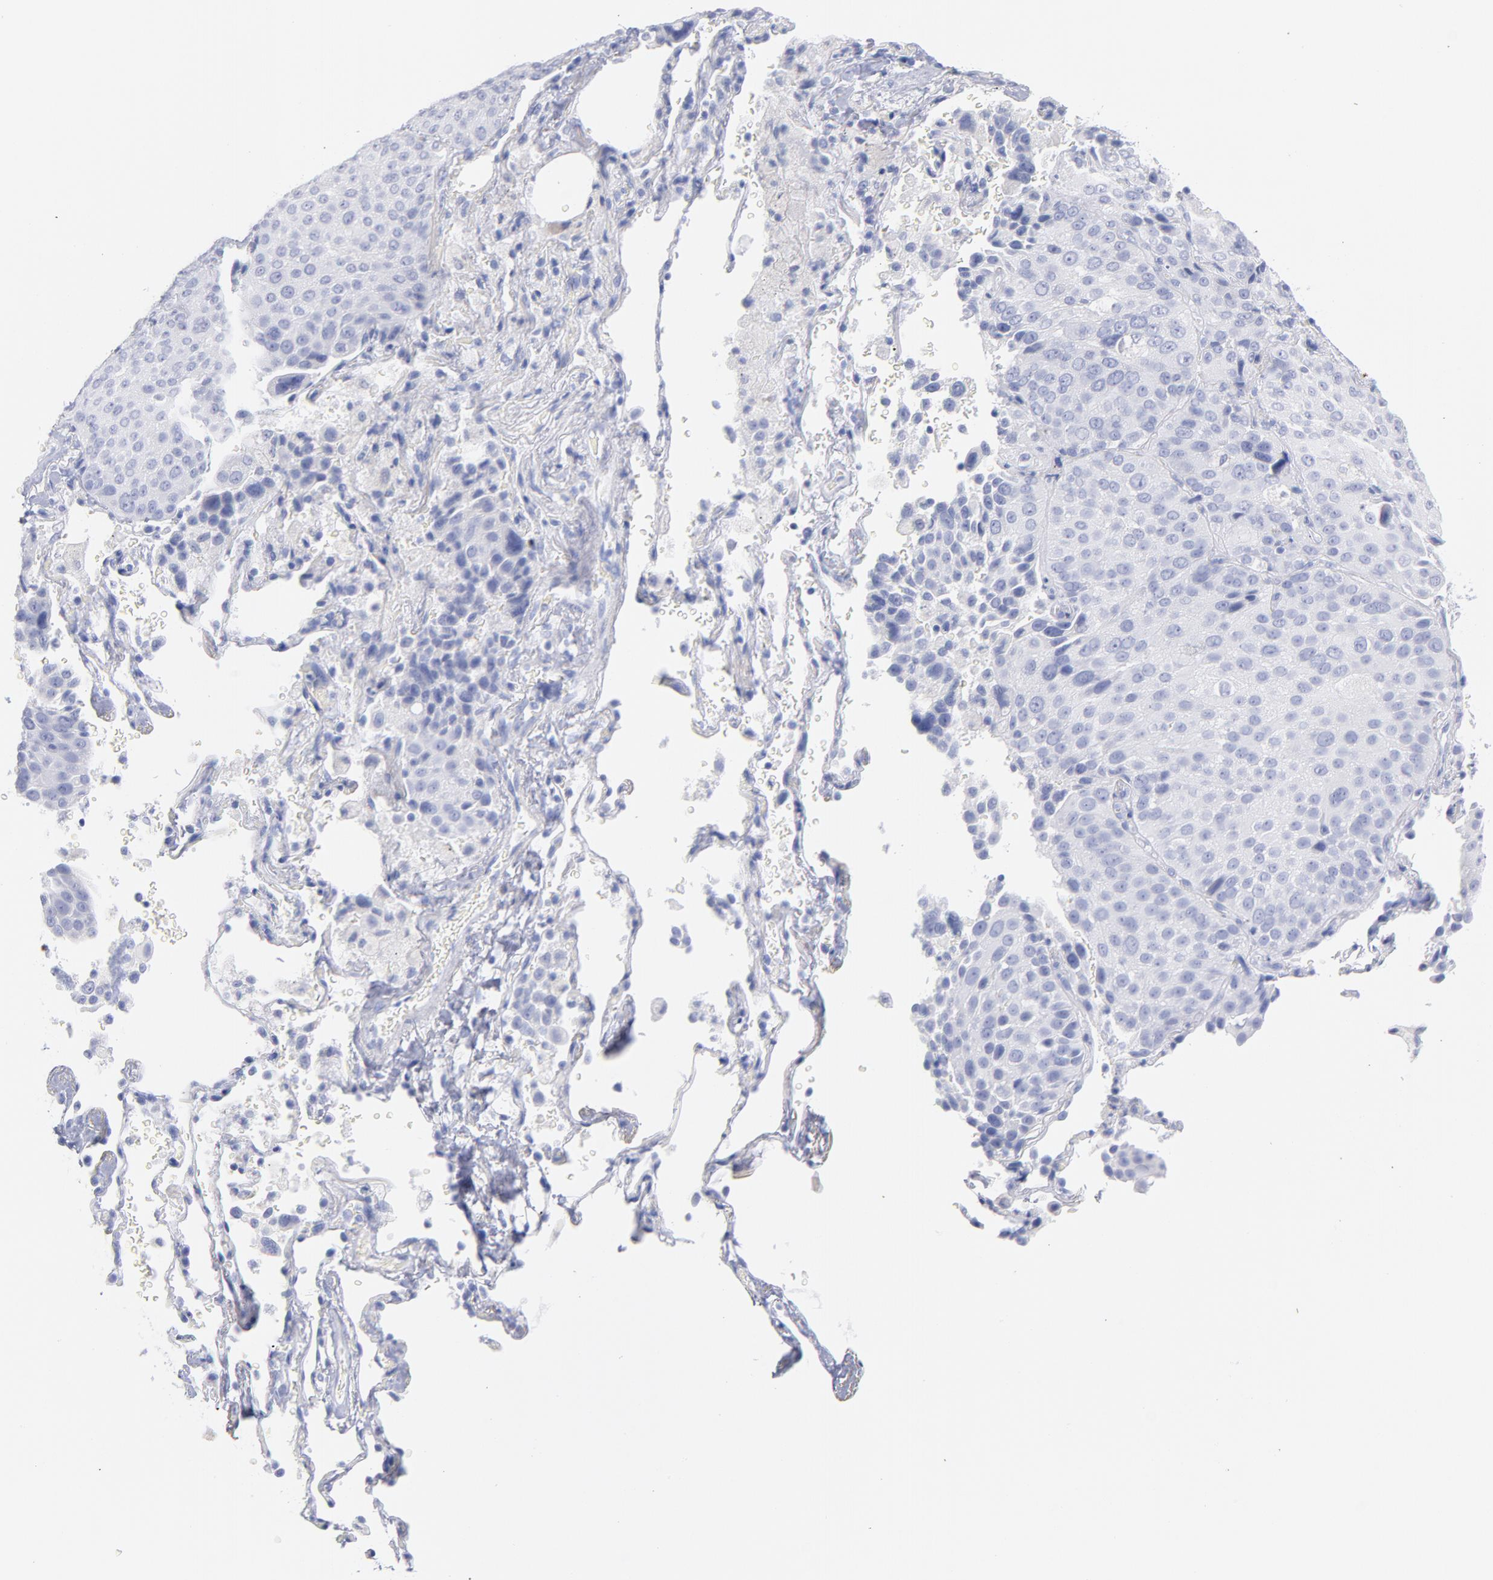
{"staining": {"intensity": "negative", "quantity": "none", "location": "none"}, "tissue": "lung cancer", "cell_type": "Tumor cells", "image_type": "cancer", "snomed": [{"axis": "morphology", "description": "Squamous cell carcinoma, NOS"}, {"axis": "topography", "description": "Lung"}], "caption": "Tumor cells show no significant protein positivity in lung cancer. (DAB (3,3'-diaminobenzidine) immunohistochemistry, high magnification).", "gene": "SCGN", "patient": {"sex": "male", "age": 54}}